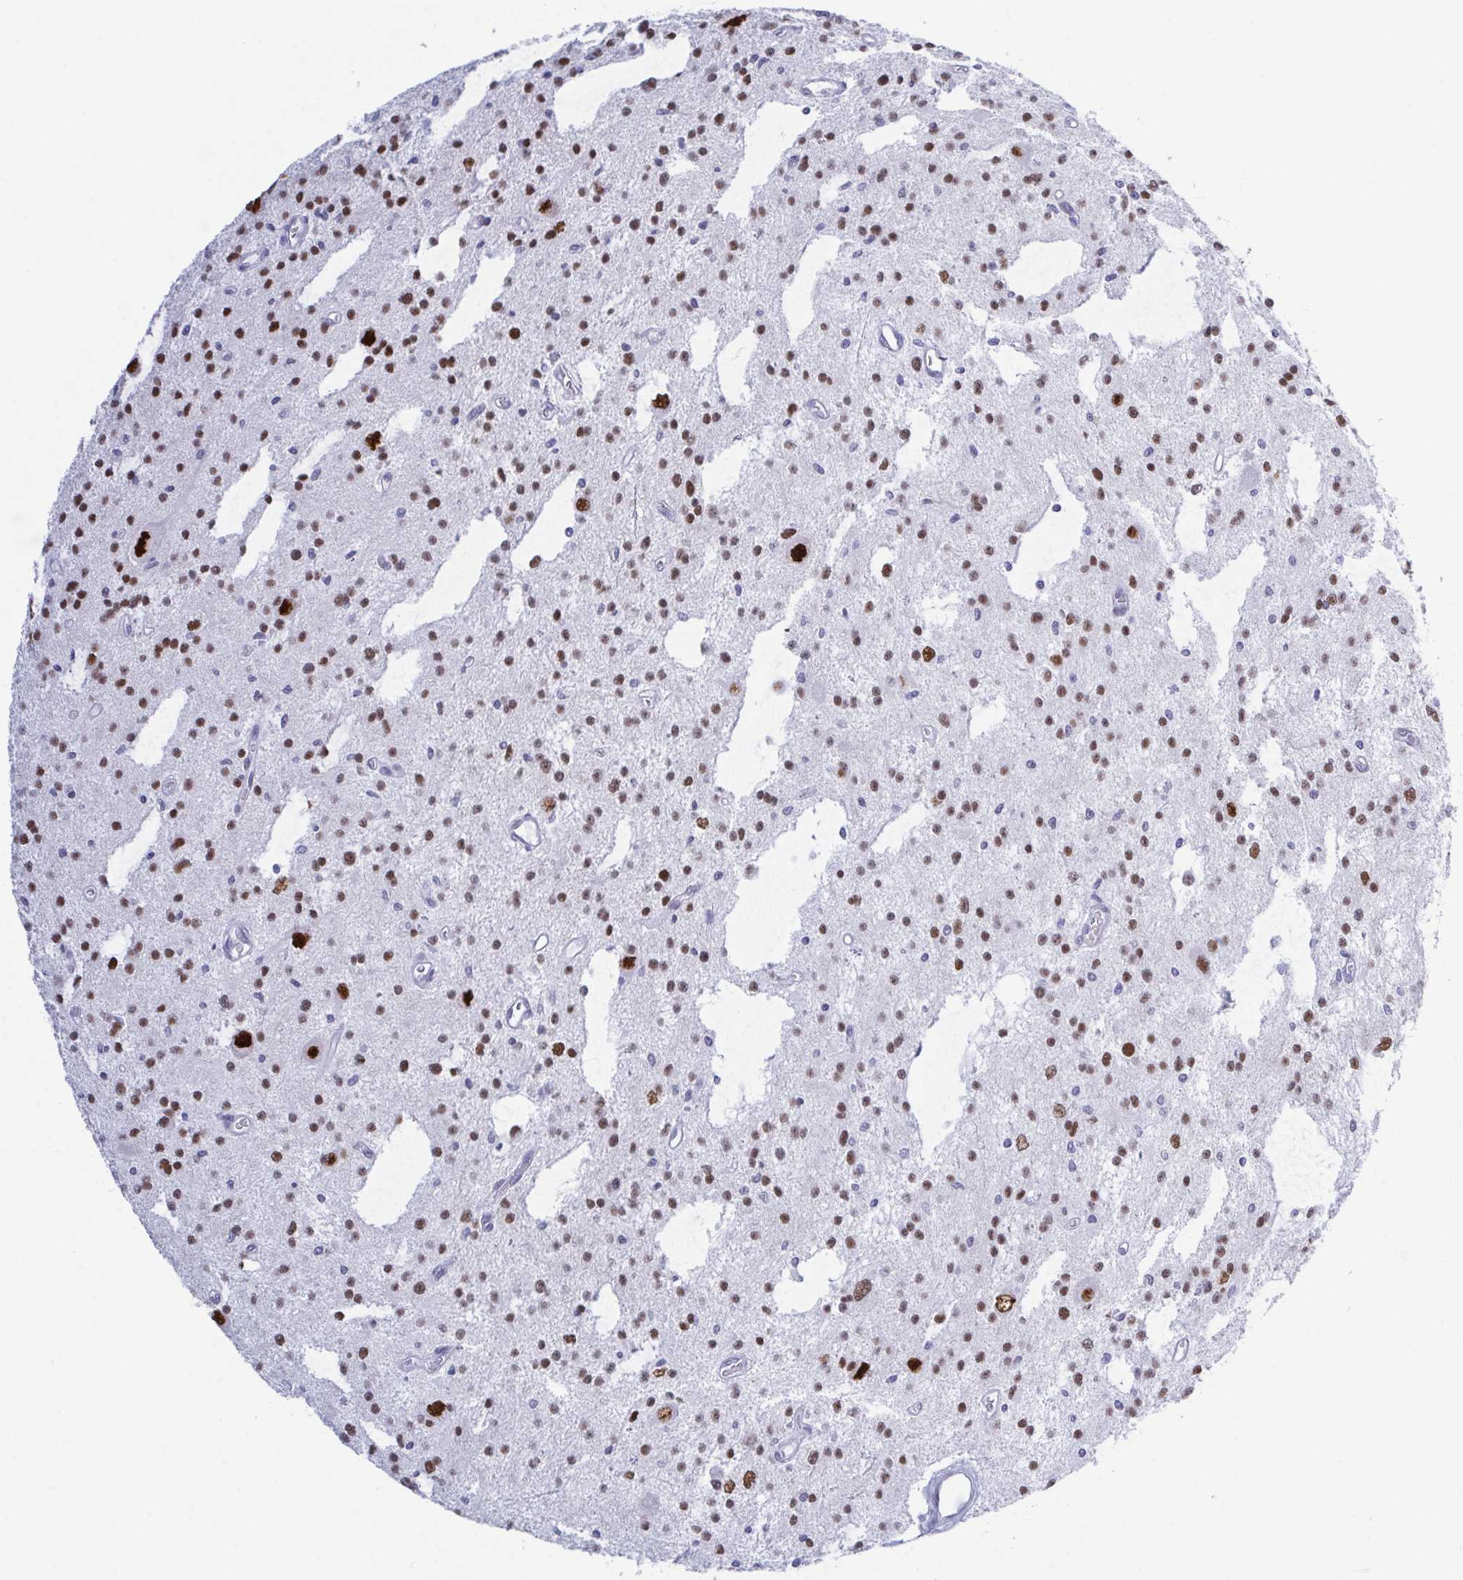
{"staining": {"intensity": "moderate", "quantity": ">75%", "location": "nuclear"}, "tissue": "glioma", "cell_type": "Tumor cells", "image_type": "cancer", "snomed": [{"axis": "morphology", "description": "Glioma, malignant, Low grade"}, {"axis": "topography", "description": "Brain"}], "caption": "Malignant low-grade glioma stained with a protein marker shows moderate staining in tumor cells.", "gene": "SUGP2", "patient": {"sex": "male", "age": 43}}